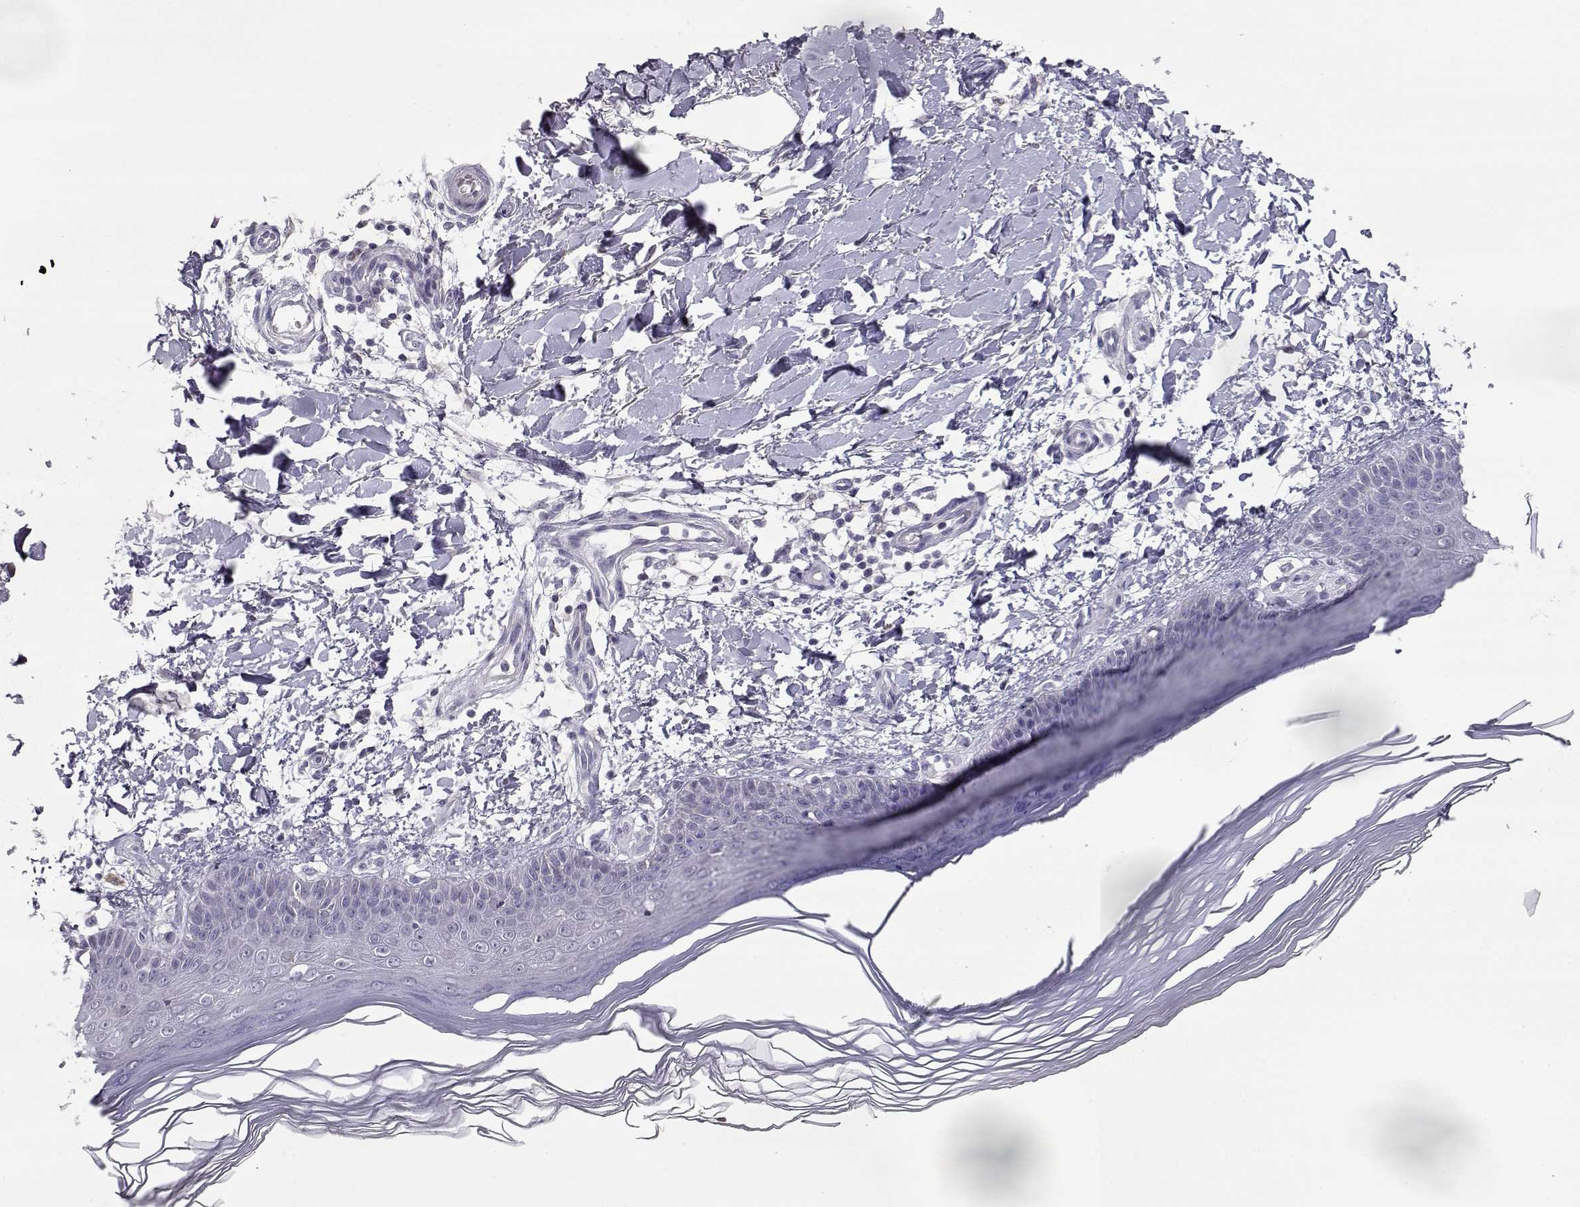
{"staining": {"intensity": "negative", "quantity": "none", "location": "none"}, "tissue": "skin", "cell_type": "Fibroblasts", "image_type": "normal", "snomed": [{"axis": "morphology", "description": "Normal tissue, NOS"}, {"axis": "topography", "description": "Skin"}], "caption": "Protein analysis of benign skin demonstrates no significant staining in fibroblasts.", "gene": "NPVF", "patient": {"sex": "female", "age": 62}}